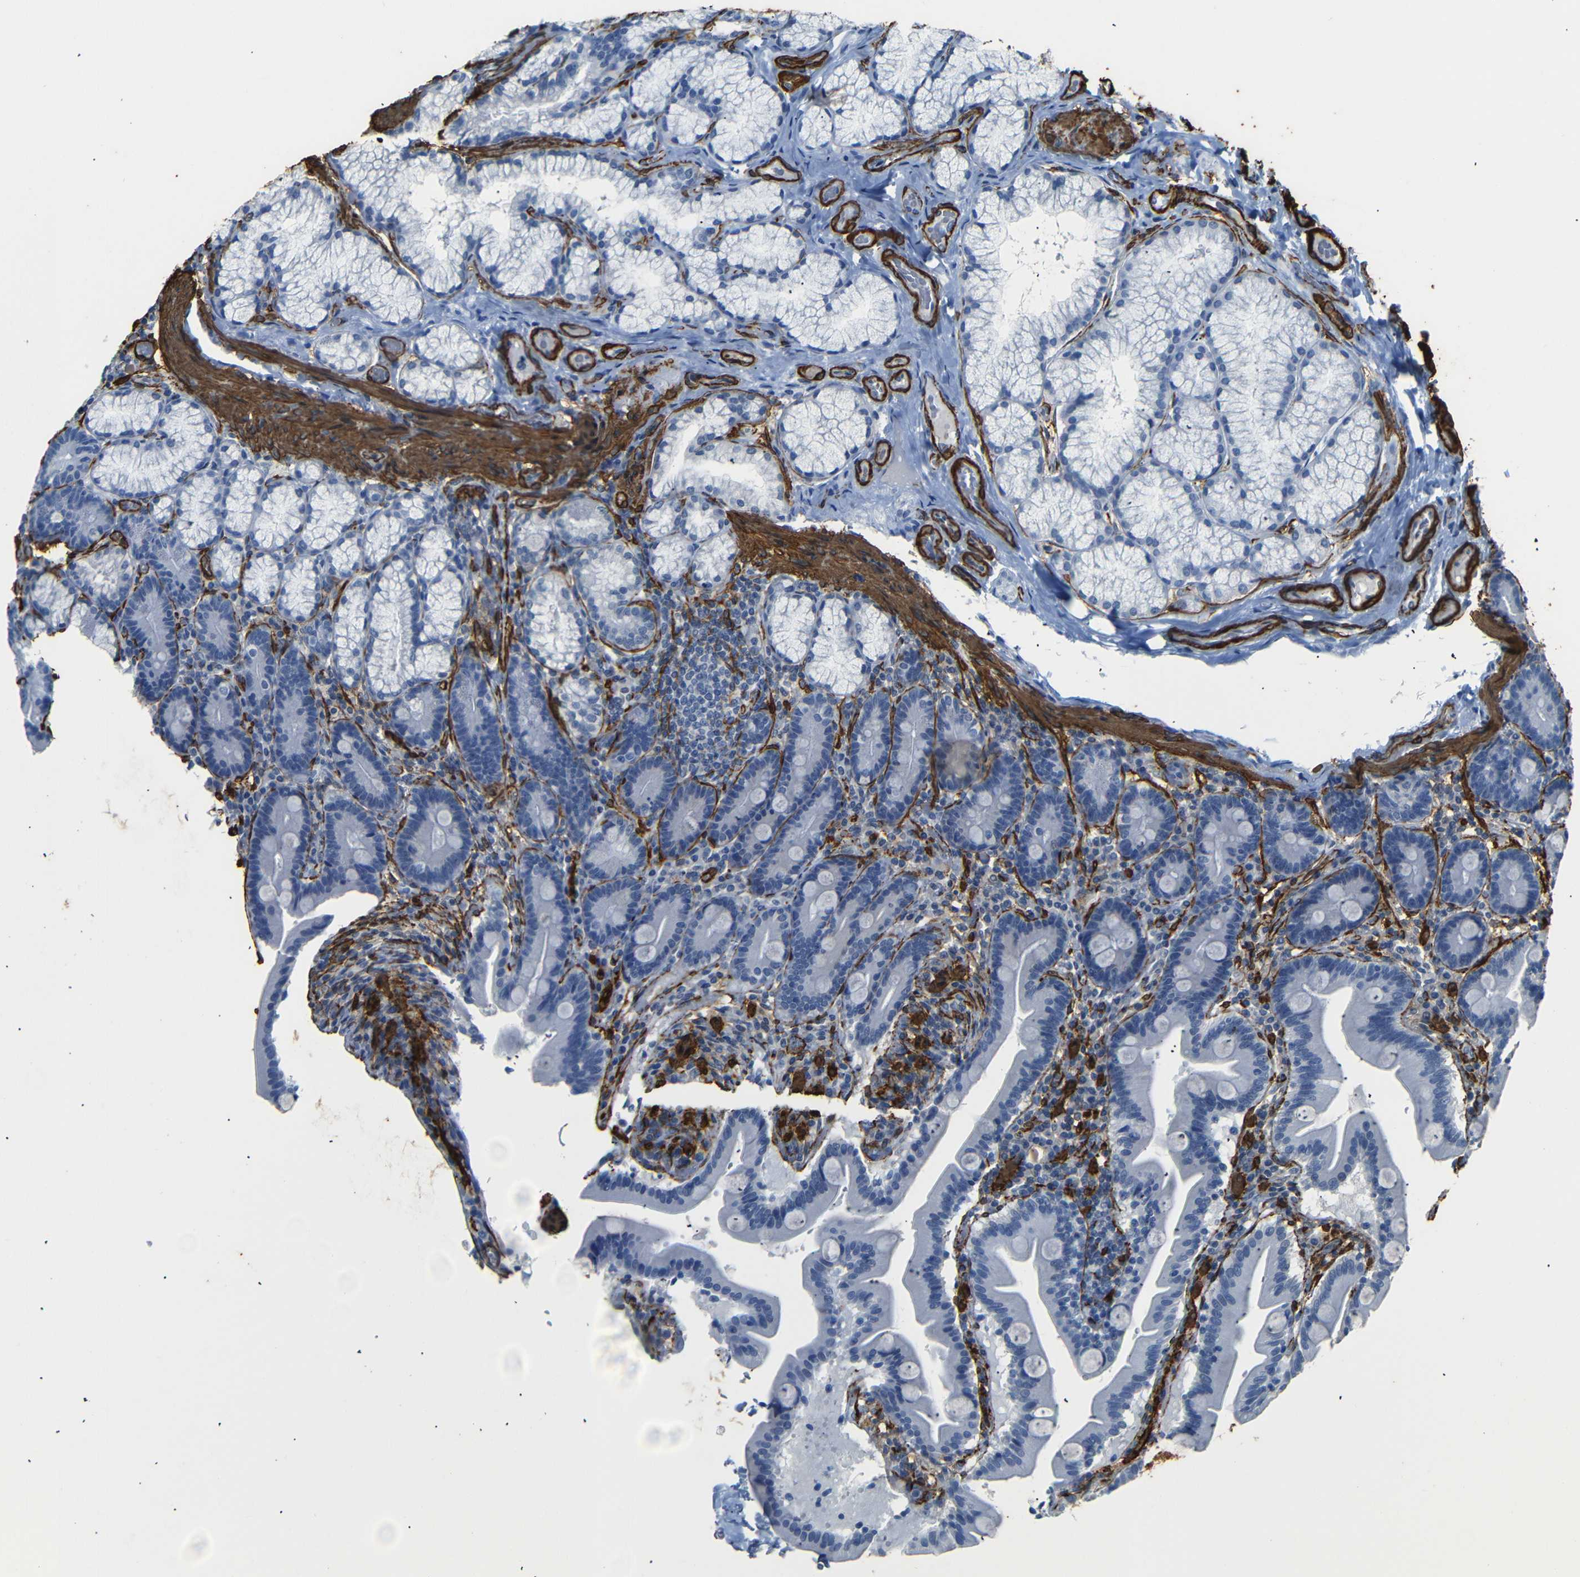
{"staining": {"intensity": "negative", "quantity": "none", "location": "none"}, "tissue": "duodenum", "cell_type": "Glandular cells", "image_type": "normal", "snomed": [{"axis": "morphology", "description": "Normal tissue, NOS"}, {"axis": "topography", "description": "Duodenum"}], "caption": "Protein analysis of benign duodenum reveals no significant expression in glandular cells.", "gene": "ACTA2", "patient": {"sex": "male", "age": 54}}